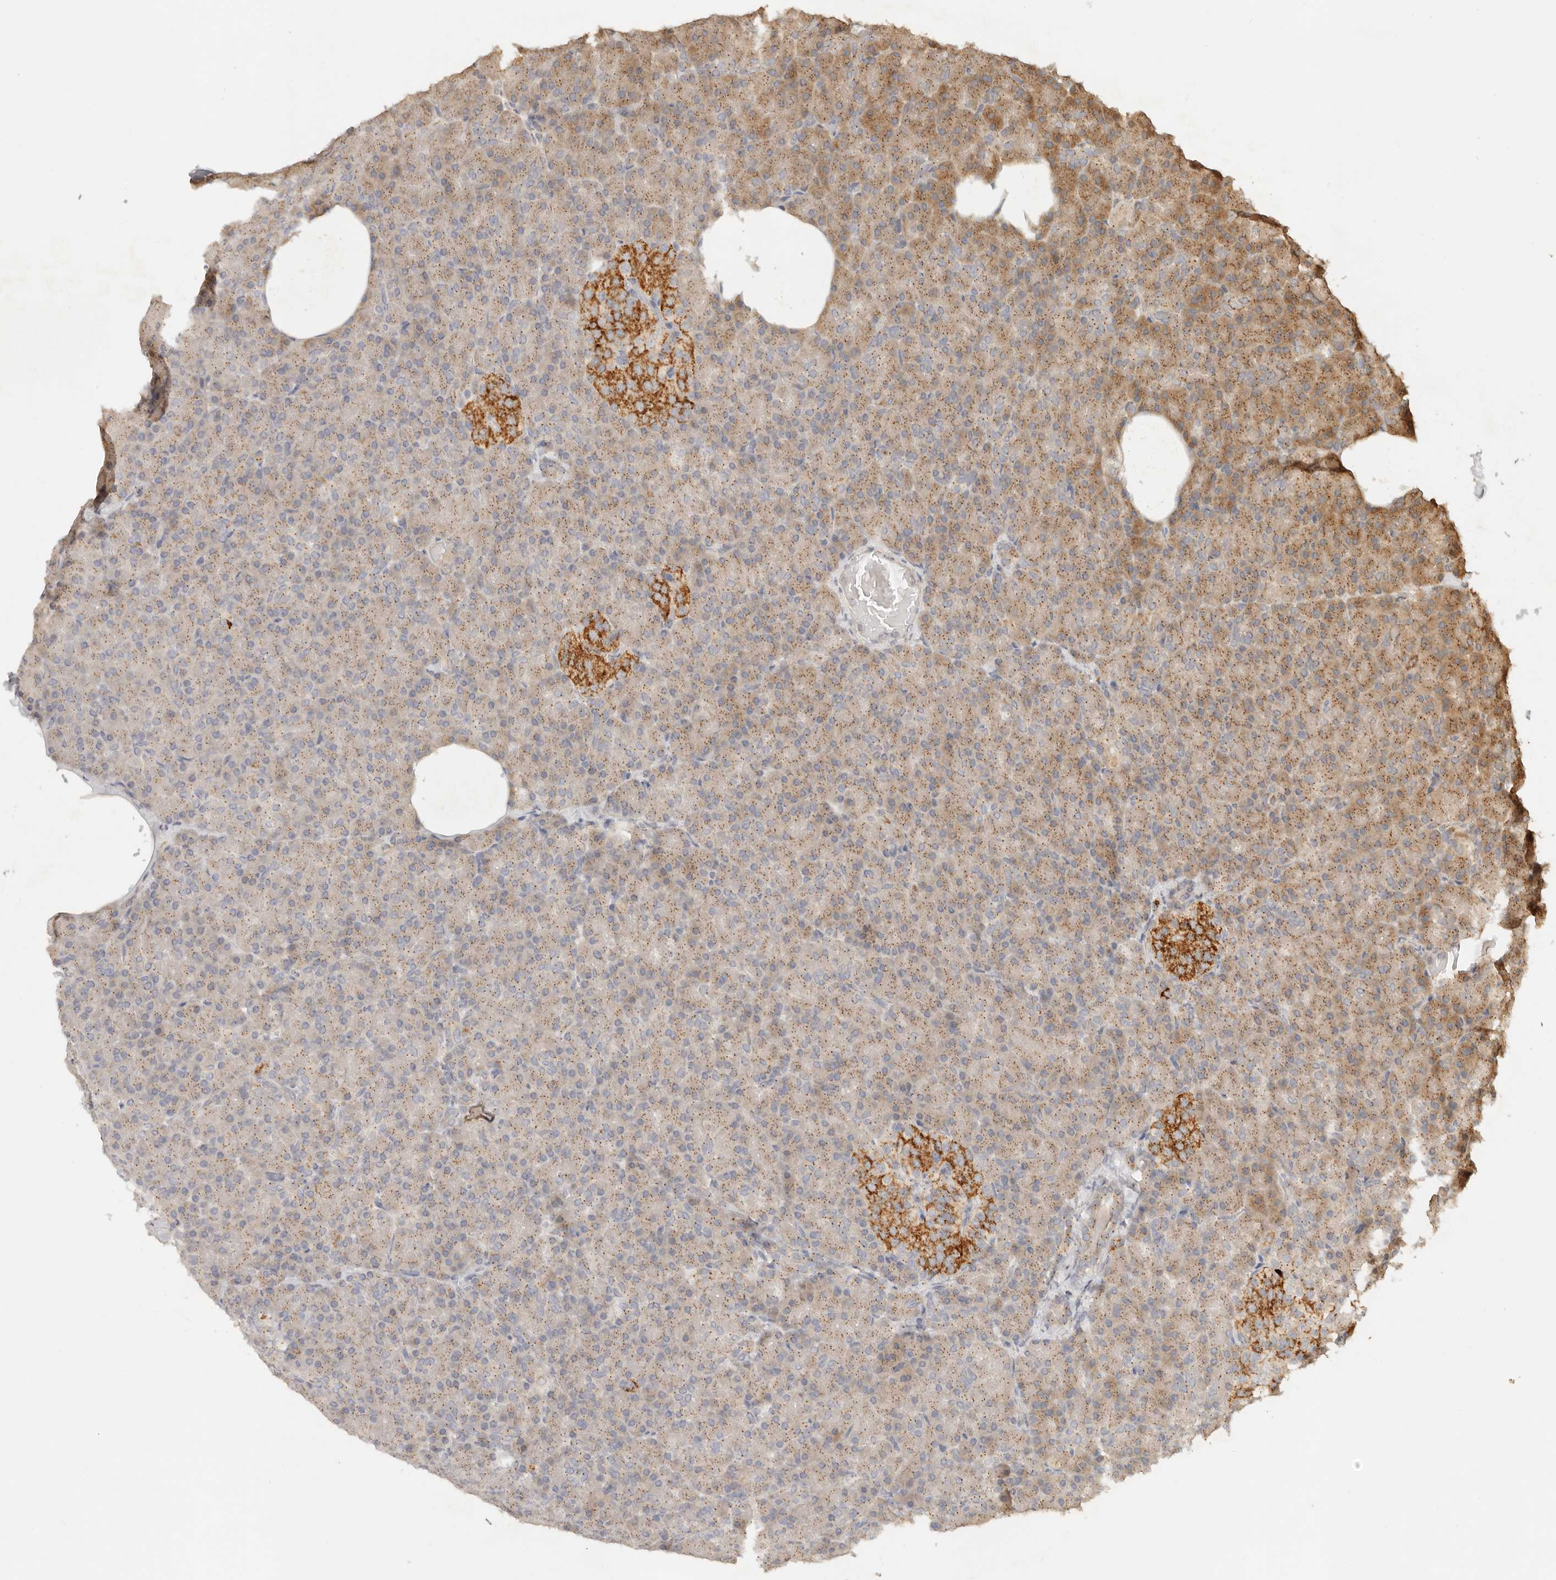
{"staining": {"intensity": "weak", "quantity": "25%-75%", "location": "cytoplasmic/membranous"}, "tissue": "pancreas", "cell_type": "Exocrine glandular cells", "image_type": "normal", "snomed": [{"axis": "morphology", "description": "Normal tissue, NOS"}, {"axis": "topography", "description": "Pancreas"}], "caption": "High-power microscopy captured an immunohistochemistry (IHC) histopathology image of normal pancreas, revealing weak cytoplasmic/membranous positivity in approximately 25%-75% of exocrine glandular cells. (DAB (3,3'-diaminobenzidine) IHC, brown staining for protein, blue staining for nuclei).", "gene": "LMO4", "patient": {"sex": "female", "age": 43}}